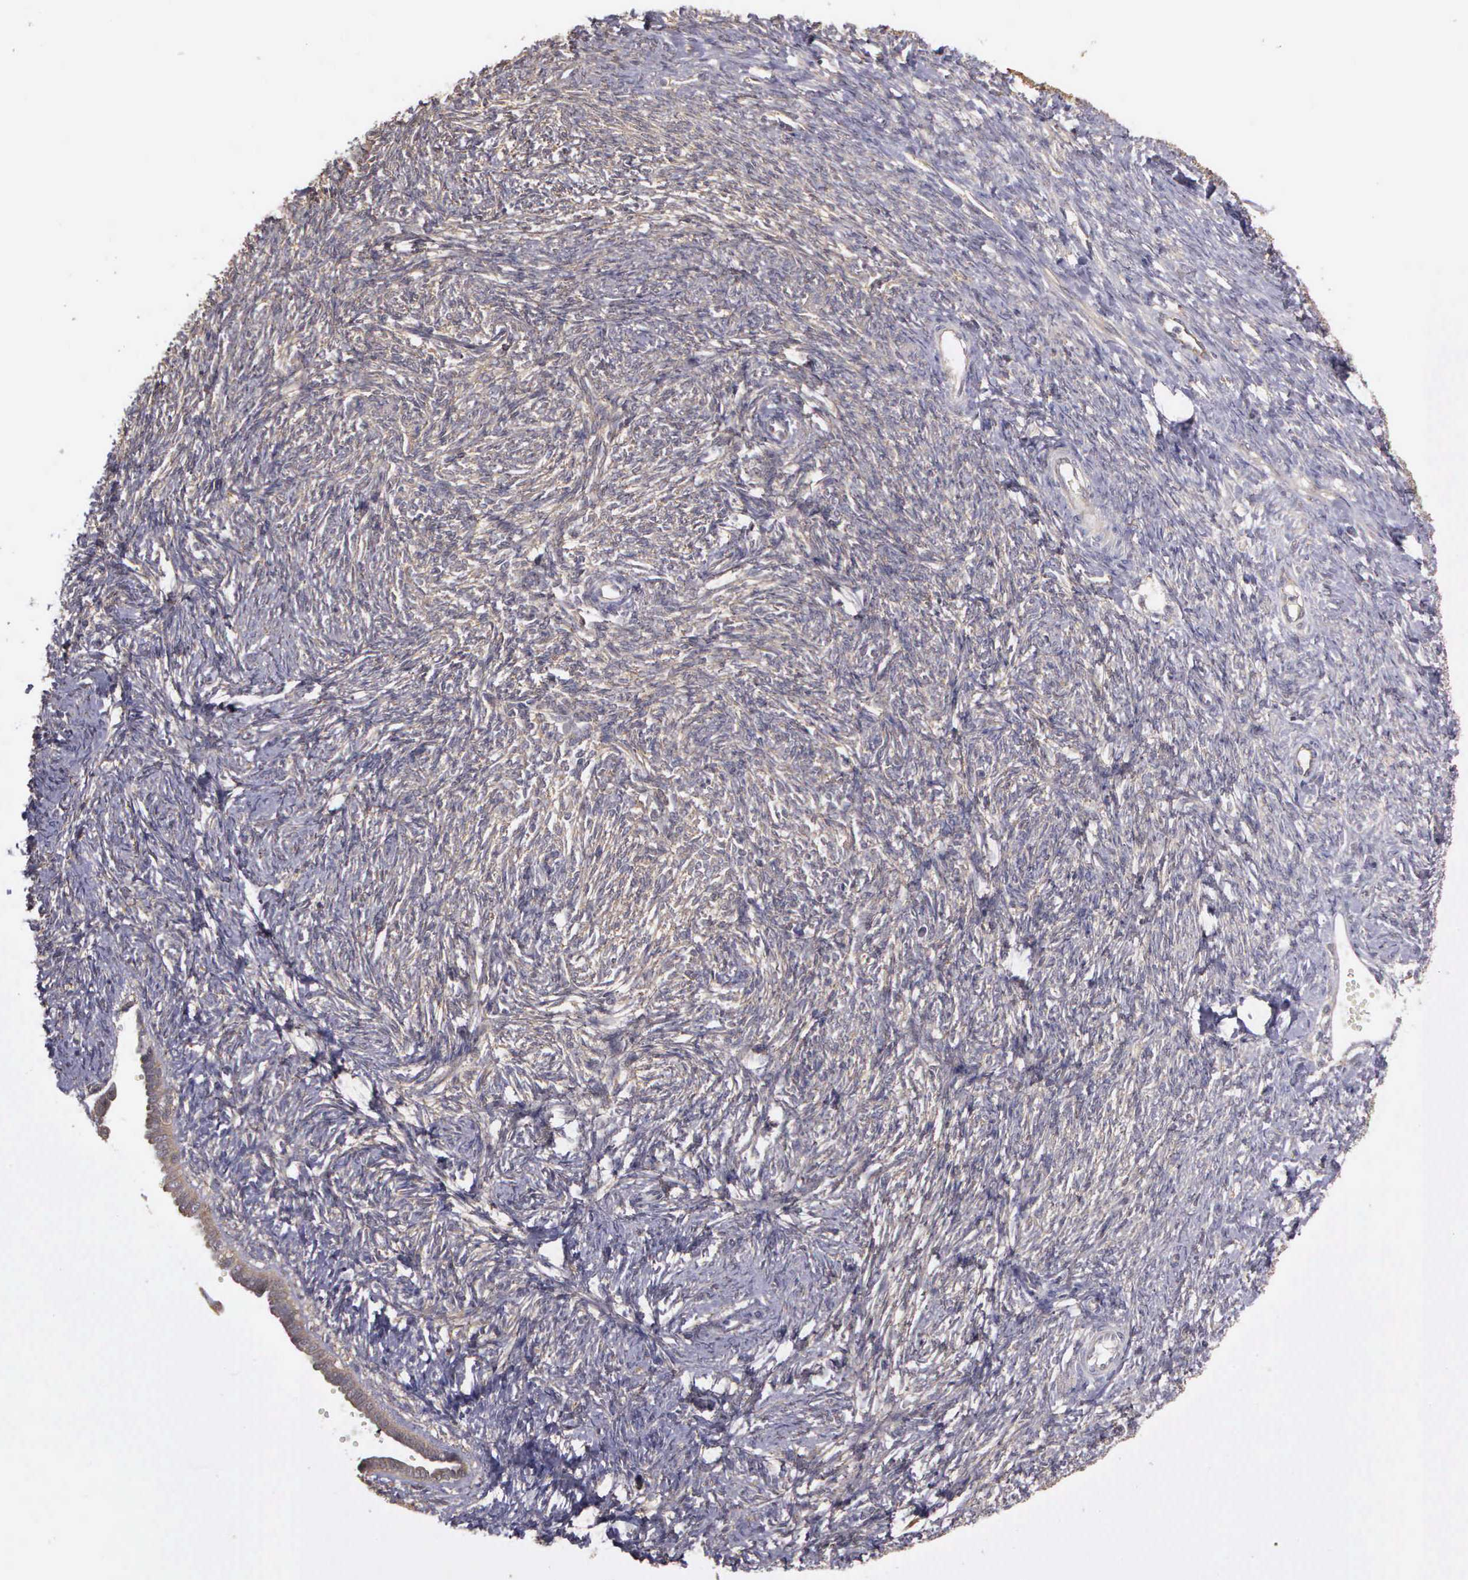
{"staining": {"intensity": "weak", "quantity": ">75%", "location": "cytoplasmic/membranous"}, "tissue": "ovarian cancer", "cell_type": "Tumor cells", "image_type": "cancer", "snomed": [{"axis": "morphology", "description": "Normal tissue, NOS"}, {"axis": "morphology", "description": "Cystadenocarcinoma, serous, NOS"}, {"axis": "topography", "description": "Ovary"}], "caption": "The photomicrograph shows staining of ovarian cancer, revealing weak cytoplasmic/membranous protein staining (brown color) within tumor cells. Nuclei are stained in blue.", "gene": "EIF5", "patient": {"sex": "female", "age": 62}}